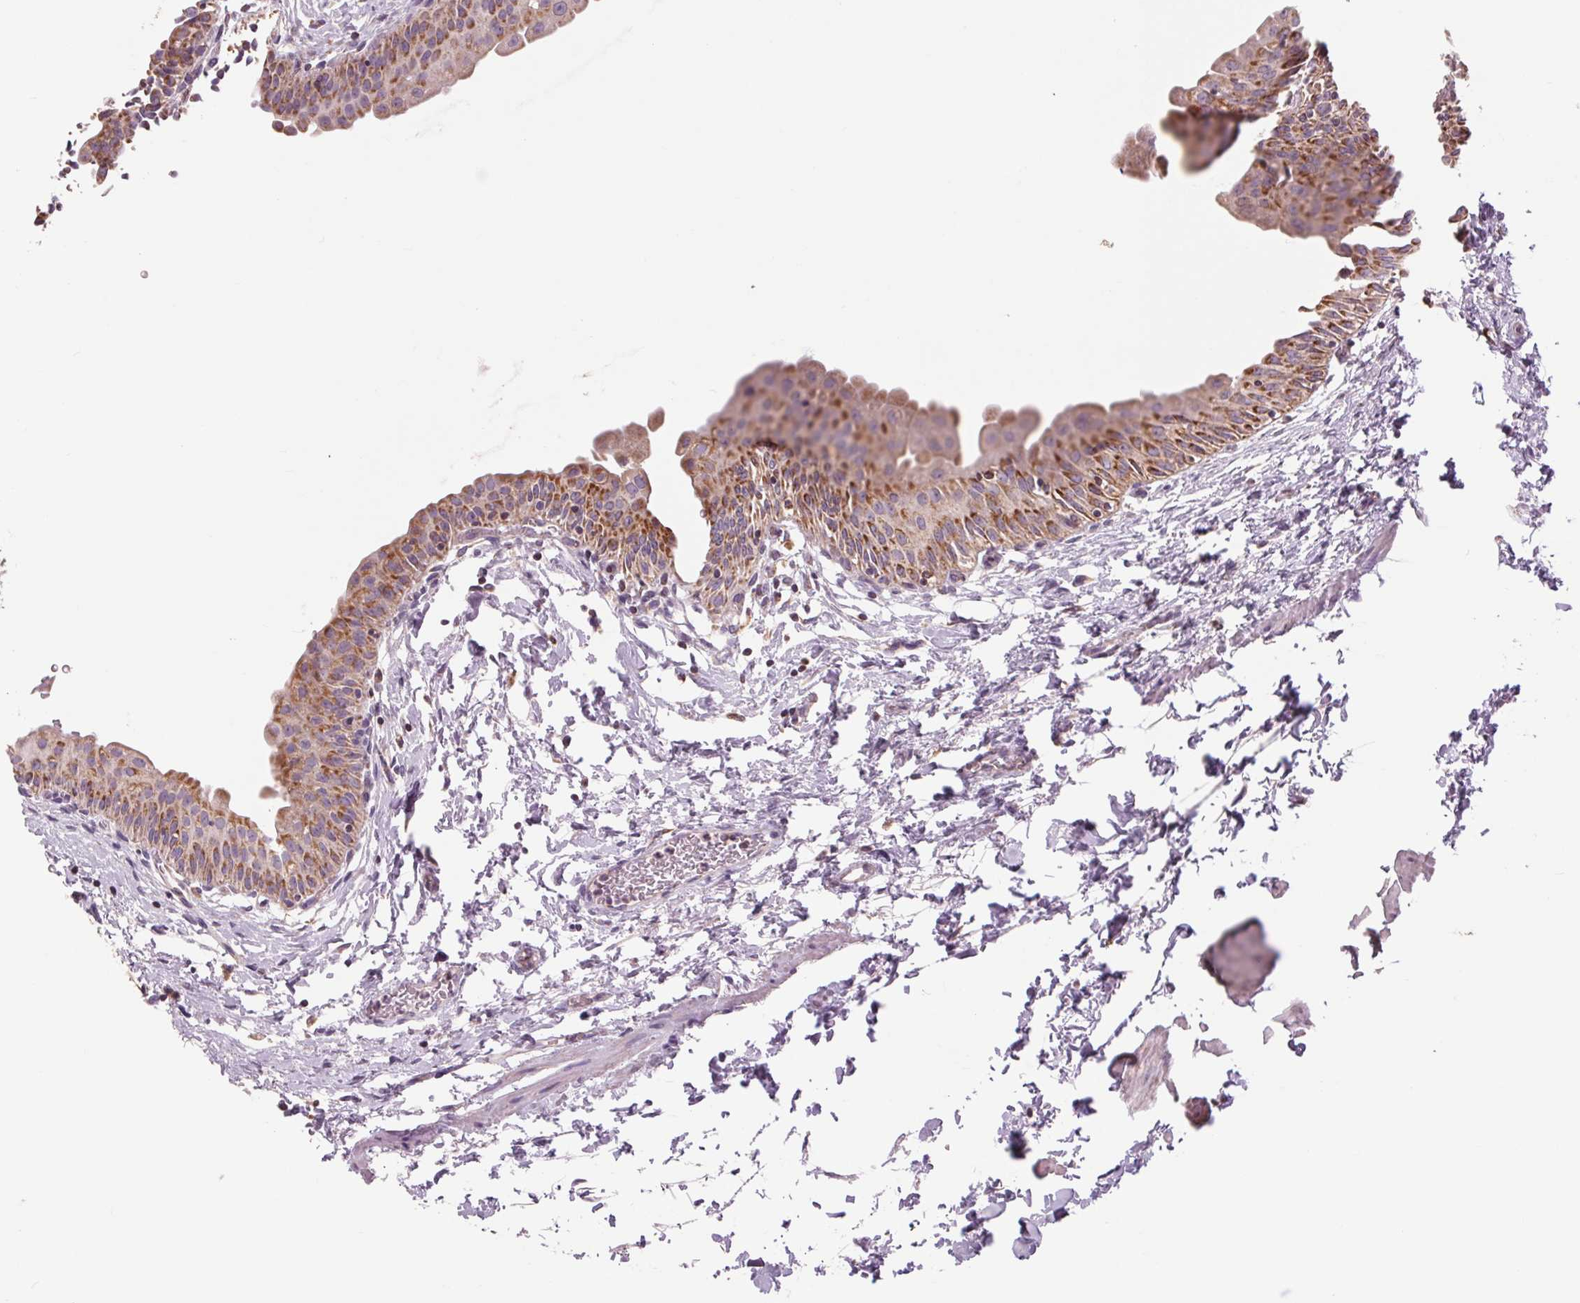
{"staining": {"intensity": "strong", "quantity": ">75%", "location": "cytoplasmic/membranous"}, "tissue": "urinary bladder", "cell_type": "Urothelial cells", "image_type": "normal", "snomed": [{"axis": "morphology", "description": "Normal tissue, NOS"}, {"axis": "topography", "description": "Urinary bladder"}], "caption": "Unremarkable urinary bladder reveals strong cytoplasmic/membranous positivity in about >75% of urothelial cells.", "gene": "COX6A1", "patient": {"sex": "male", "age": 56}}